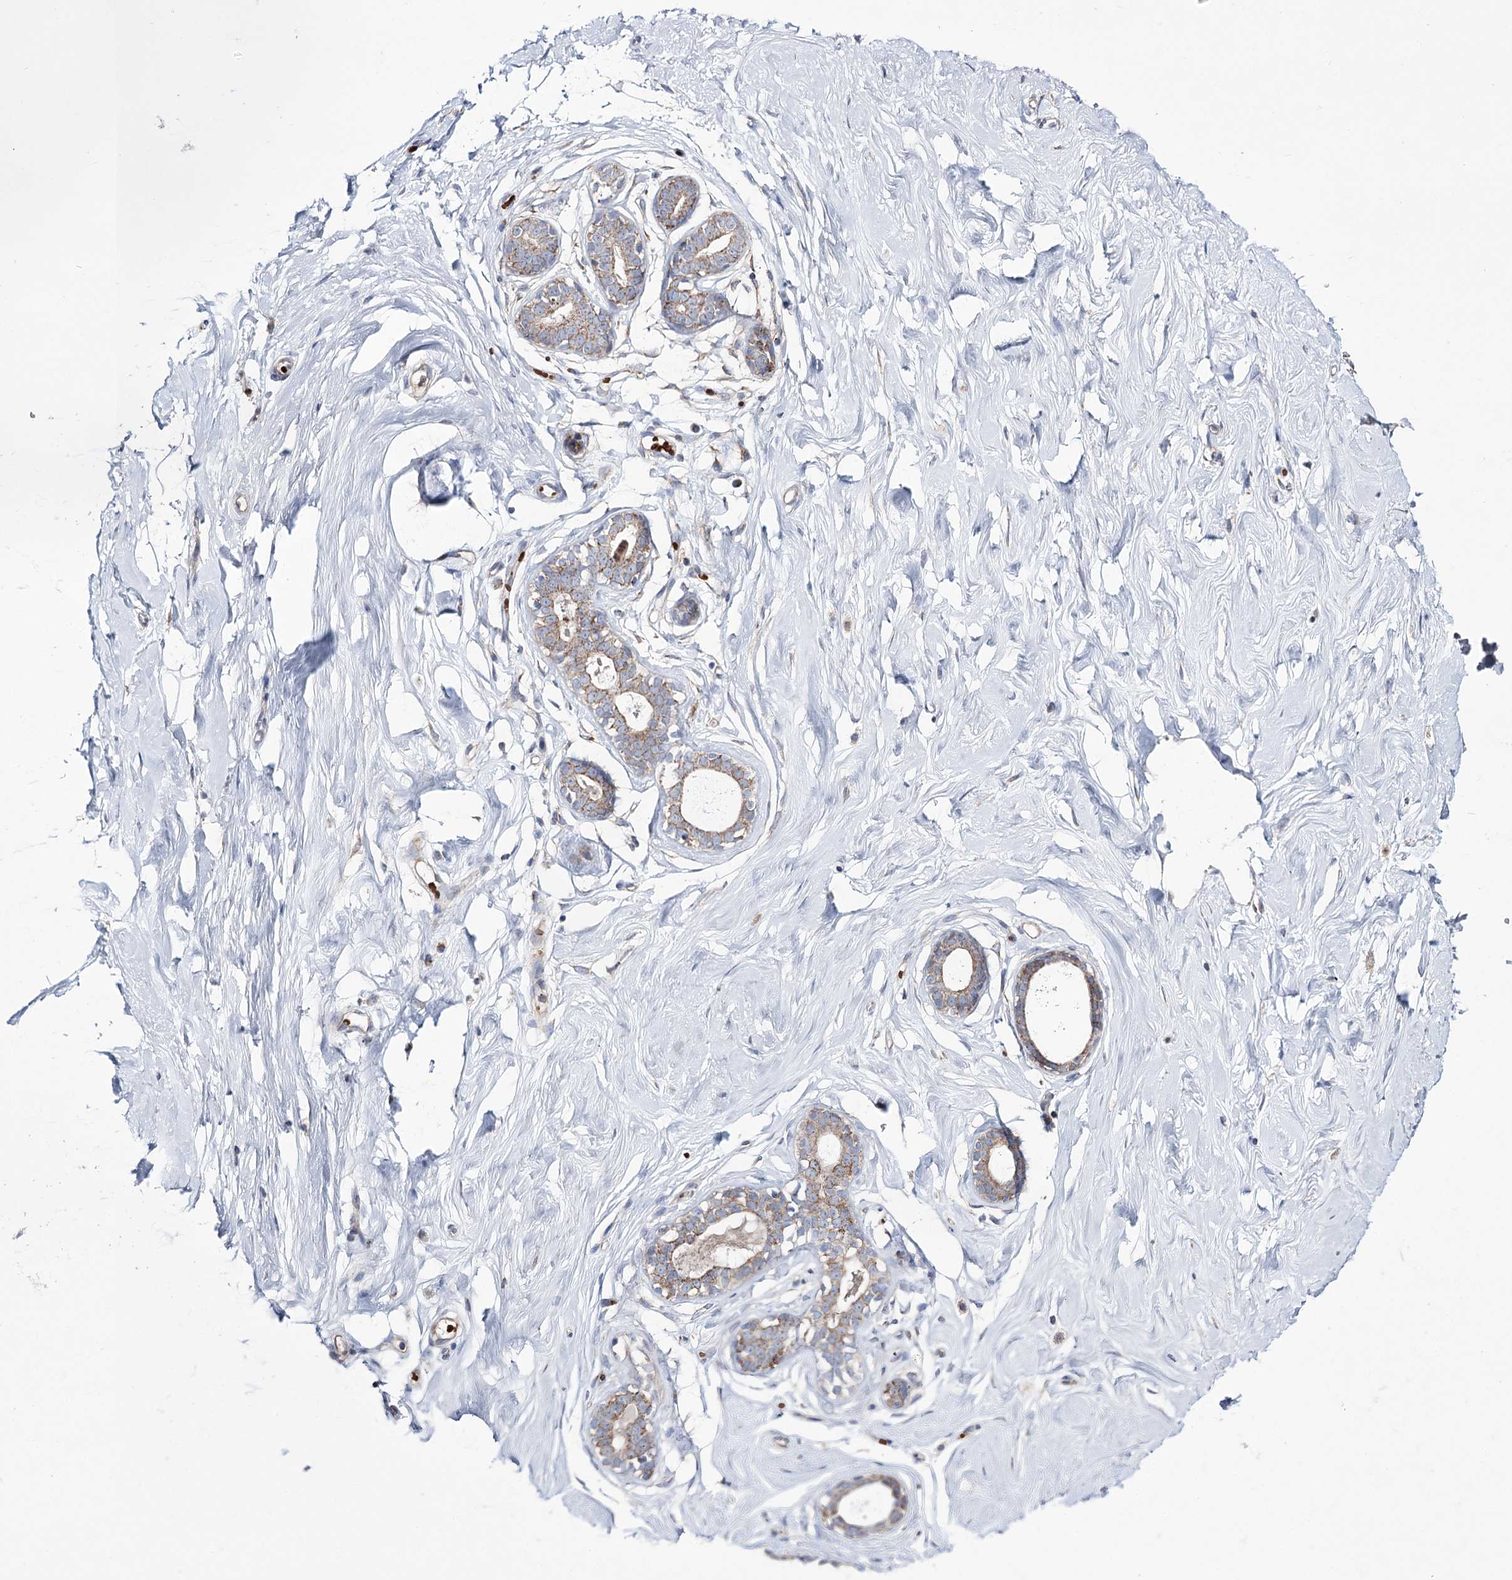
{"staining": {"intensity": "negative", "quantity": "none", "location": "none"}, "tissue": "breast", "cell_type": "Adipocytes", "image_type": "normal", "snomed": [{"axis": "morphology", "description": "Normal tissue, NOS"}, {"axis": "morphology", "description": "Adenoma, NOS"}, {"axis": "topography", "description": "Breast"}], "caption": "The histopathology image displays no significant staining in adipocytes of breast.", "gene": "OSBPL5", "patient": {"sex": "female", "age": 23}}